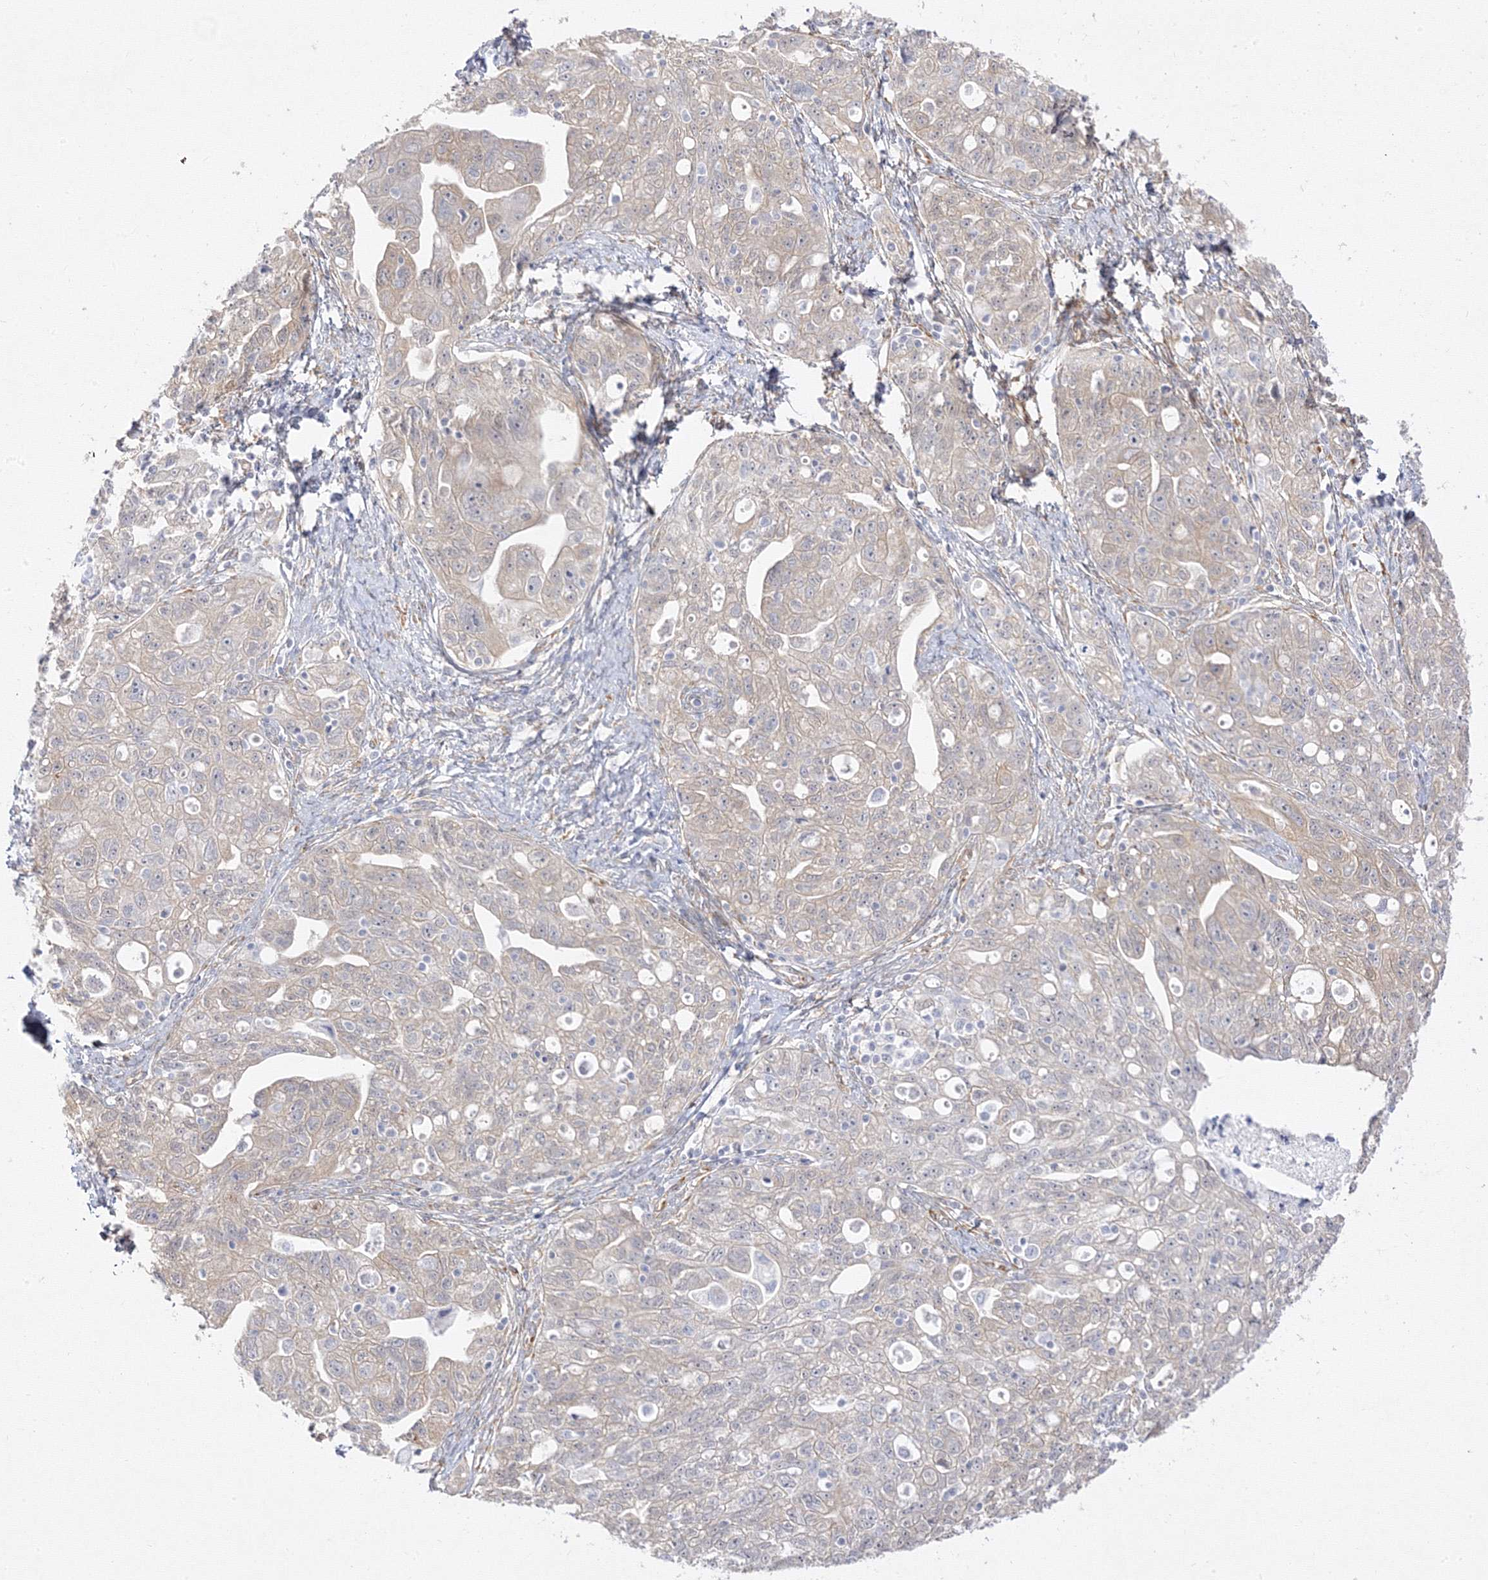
{"staining": {"intensity": "weak", "quantity": ">75%", "location": "cytoplasmic/membranous"}, "tissue": "ovarian cancer", "cell_type": "Tumor cells", "image_type": "cancer", "snomed": [{"axis": "morphology", "description": "Carcinoma, NOS"}, {"axis": "morphology", "description": "Cystadenocarcinoma, serous, NOS"}, {"axis": "topography", "description": "Ovary"}], "caption": "Human ovarian carcinoma stained for a protein (brown) displays weak cytoplasmic/membranous positive staining in about >75% of tumor cells.", "gene": "C2CD2", "patient": {"sex": "female", "age": 69}}